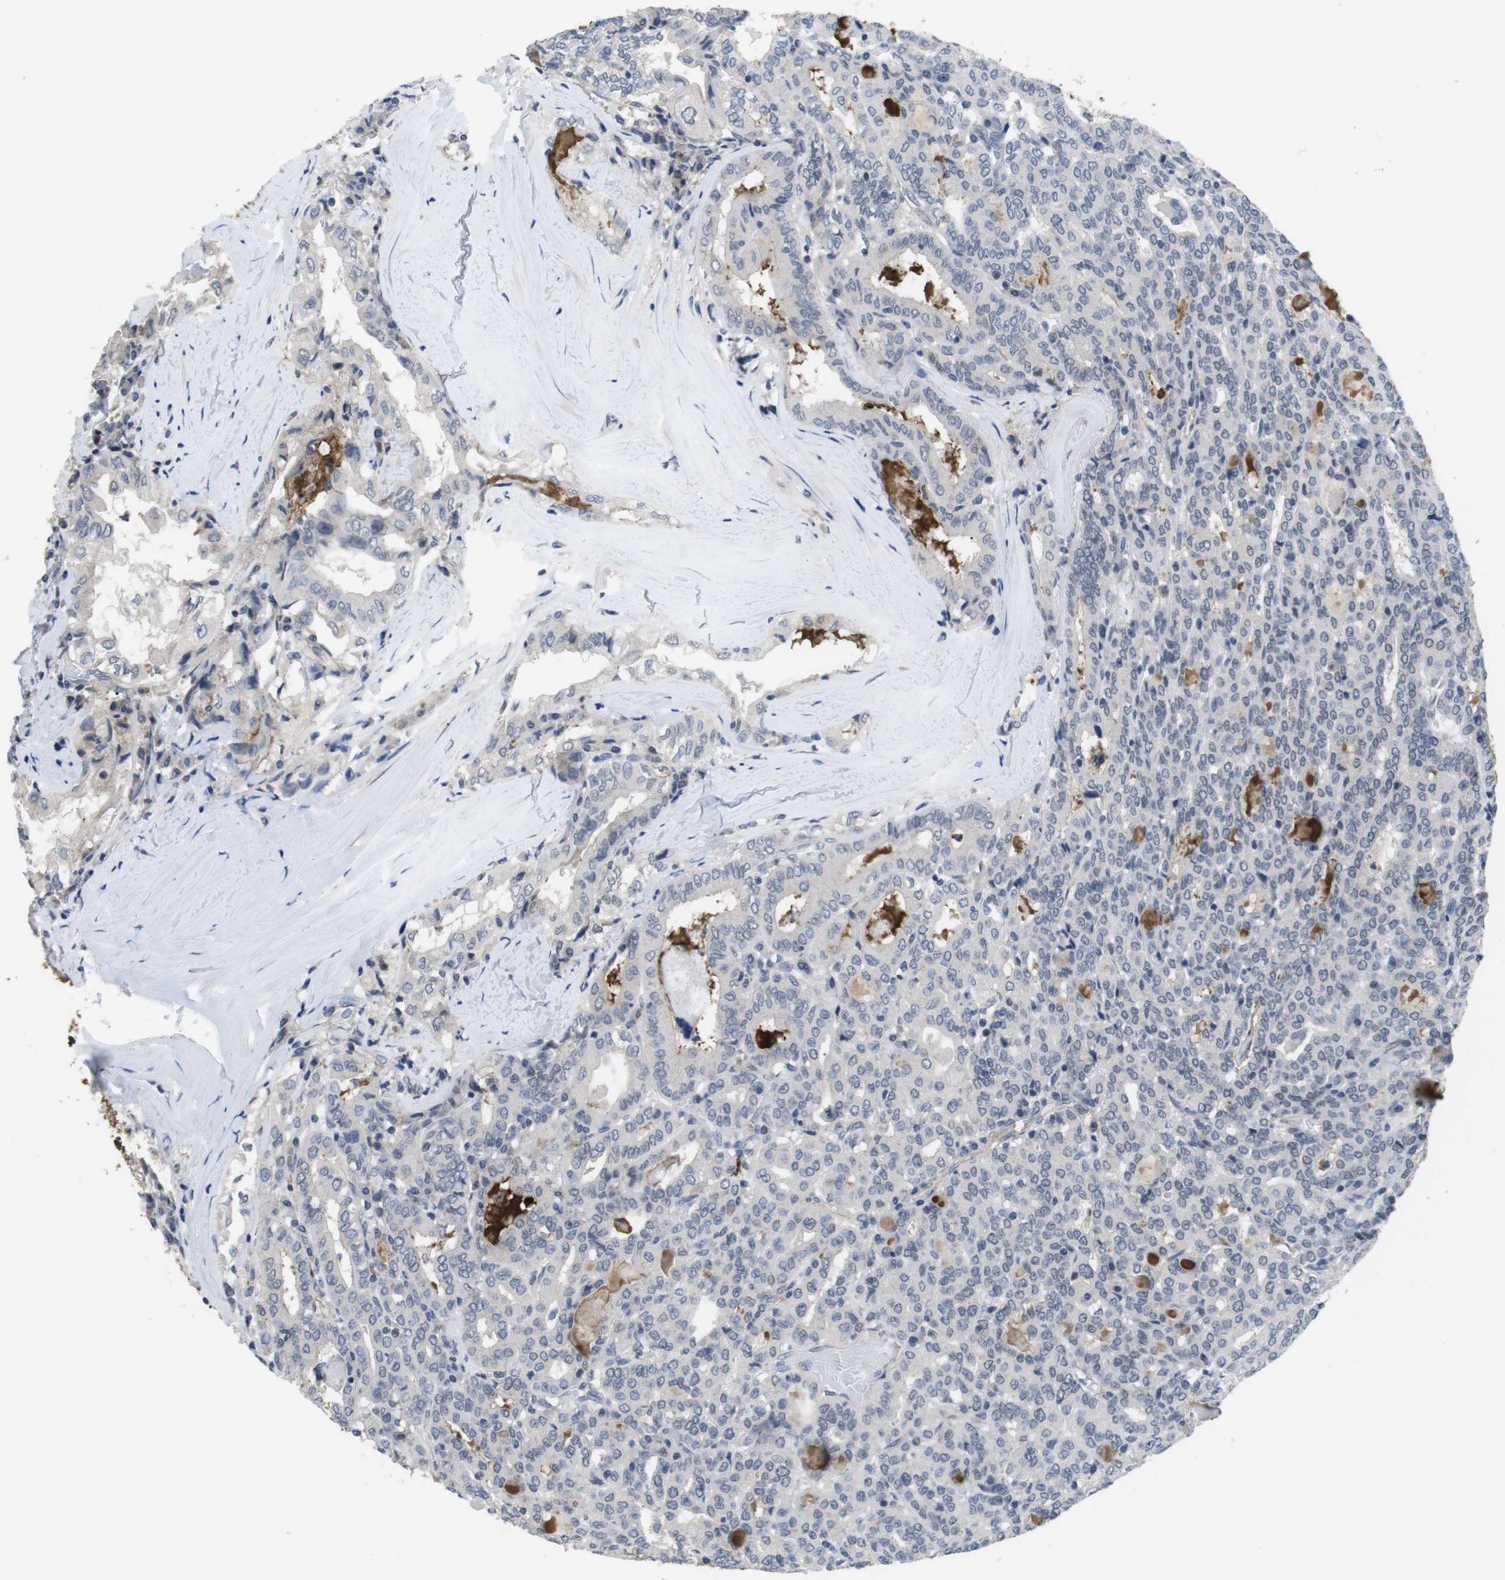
{"staining": {"intensity": "negative", "quantity": "none", "location": "none"}, "tissue": "thyroid cancer", "cell_type": "Tumor cells", "image_type": "cancer", "snomed": [{"axis": "morphology", "description": "Papillary adenocarcinoma, NOS"}, {"axis": "topography", "description": "Thyroid gland"}], "caption": "High power microscopy photomicrograph of an immunohistochemistry (IHC) photomicrograph of thyroid cancer, revealing no significant positivity in tumor cells.", "gene": "NECTIN1", "patient": {"sex": "female", "age": 42}}